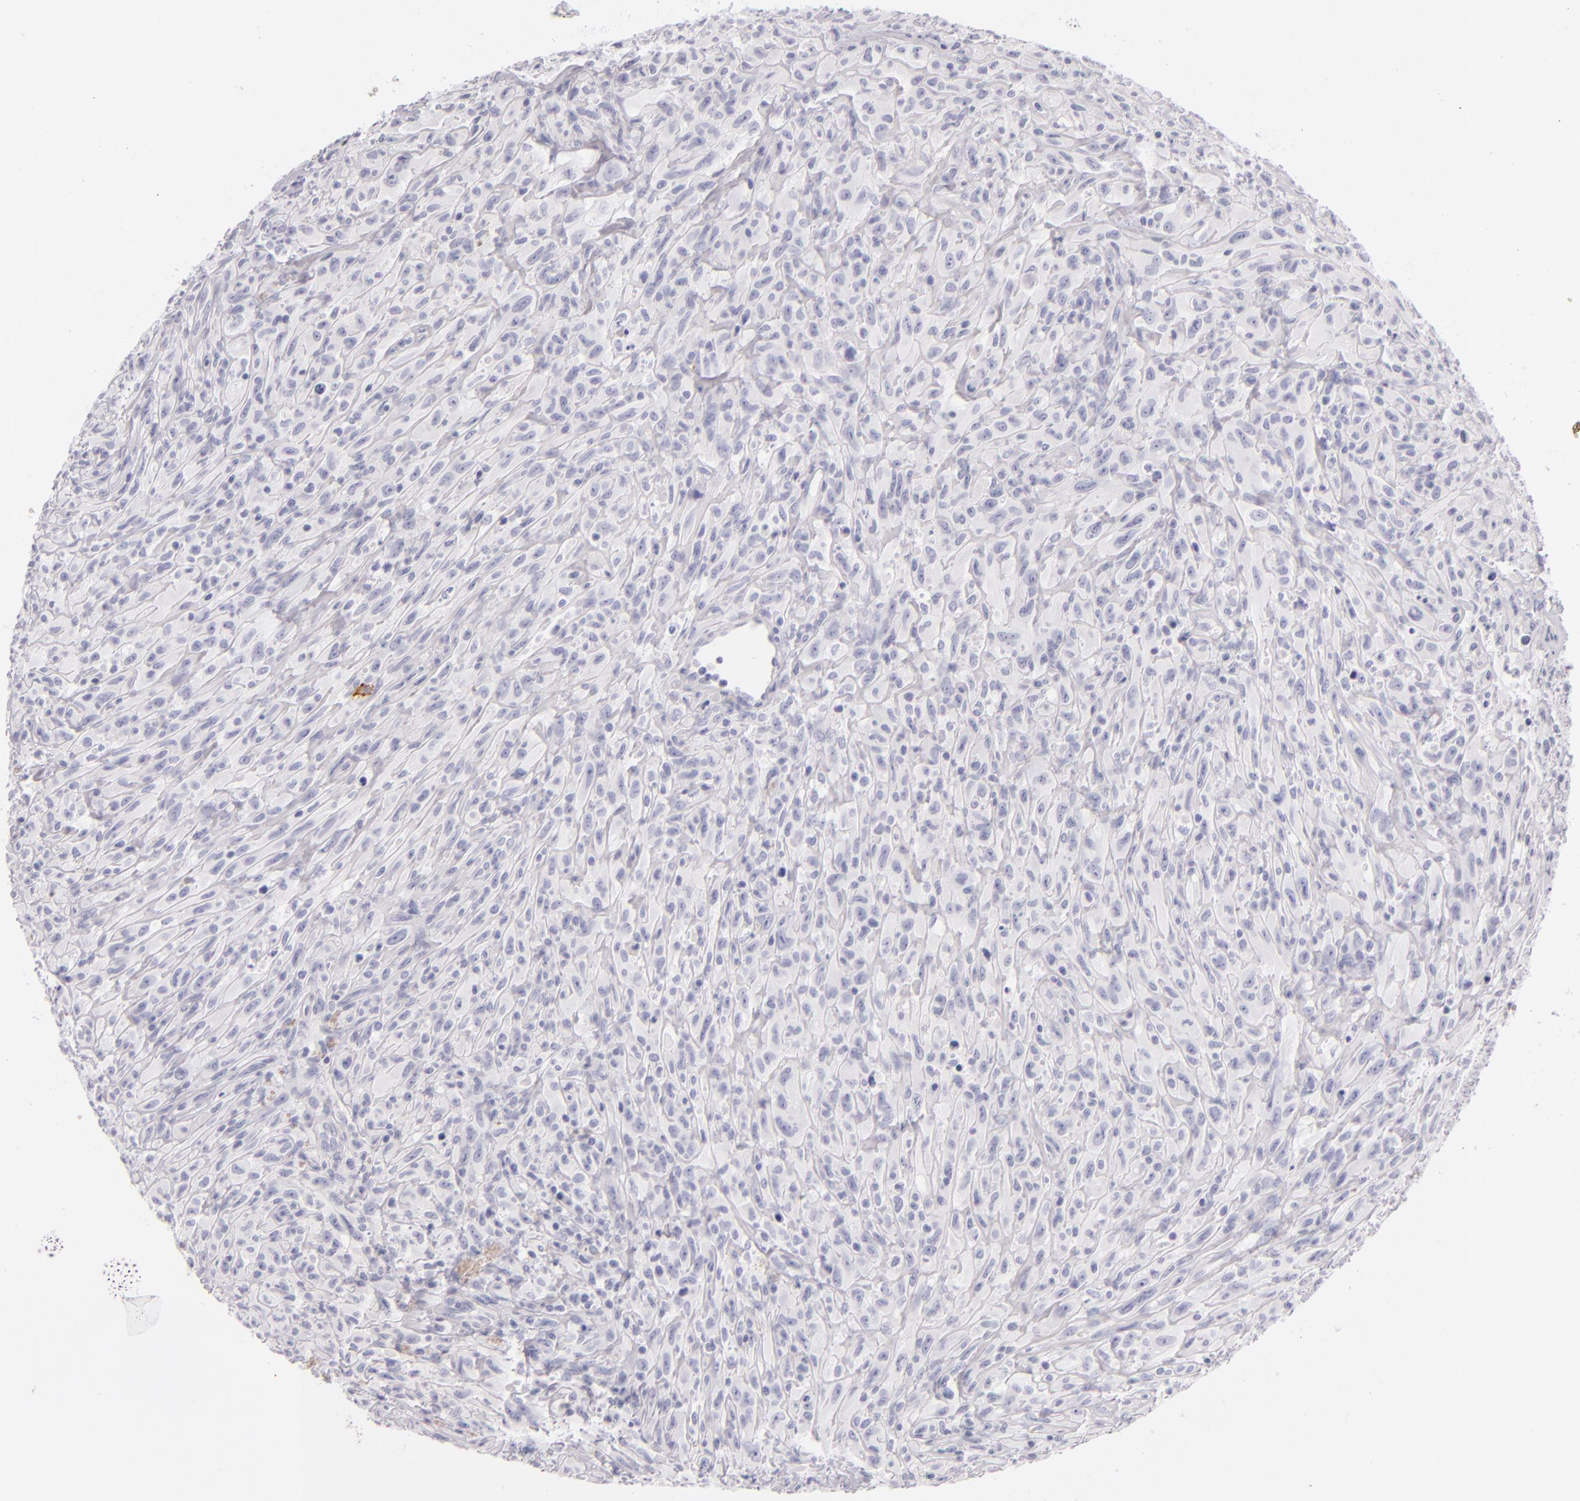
{"staining": {"intensity": "negative", "quantity": "none", "location": "none"}, "tissue": "glioma", "cell_type": "Tumor cells", "image_type": "cancer", "snomed": [{"axis": "morphology", "description": "Glioma, malignant, High grade"}, {"axis": "topography", "description": "Brain"}], "caption": "Image shows no protein expression in tumor cells of malignant high-grade glioma tissue.", "gene": "CD207", "patient": {"sex": "male", "age": 48}}